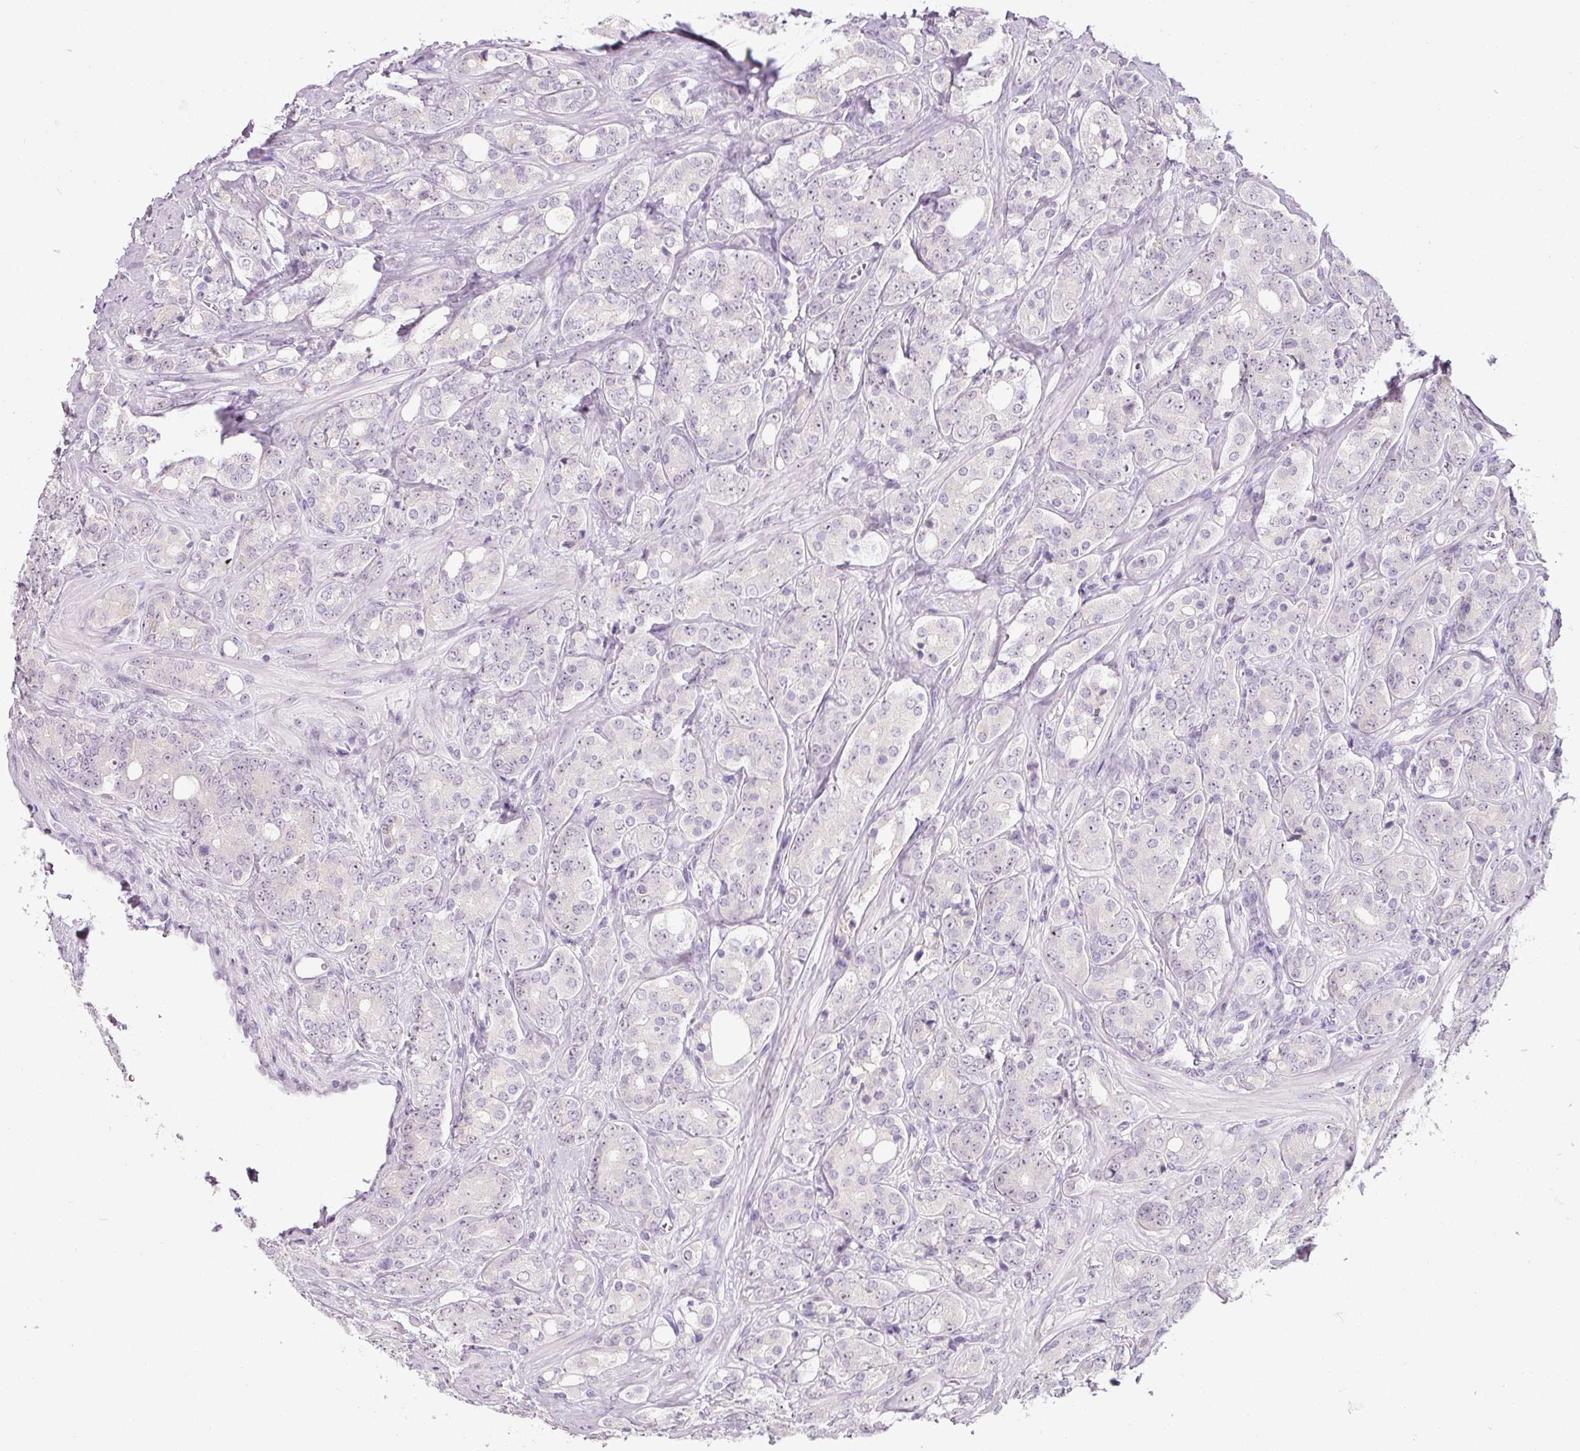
{"staining": {"intensity": "weak", "quantity": "<25%", "location": "nuclear"}, "tissue": "prostate cancer", "cell_type": "Tumor cells", "image_type": "cancer", "snomed": [{"axis": "morphology", "description": "Adenocarcinoma, High grade"}, {"axis": "topography", "description": "Prostate"}], "caption": "Prostate cancer (high-grade adenocarcinoma) was stained to show a protein in brown. There is no significant staining in tumor cells.", "gene": "TMEM37", "patient": {"sex": "male", "age": 62}}